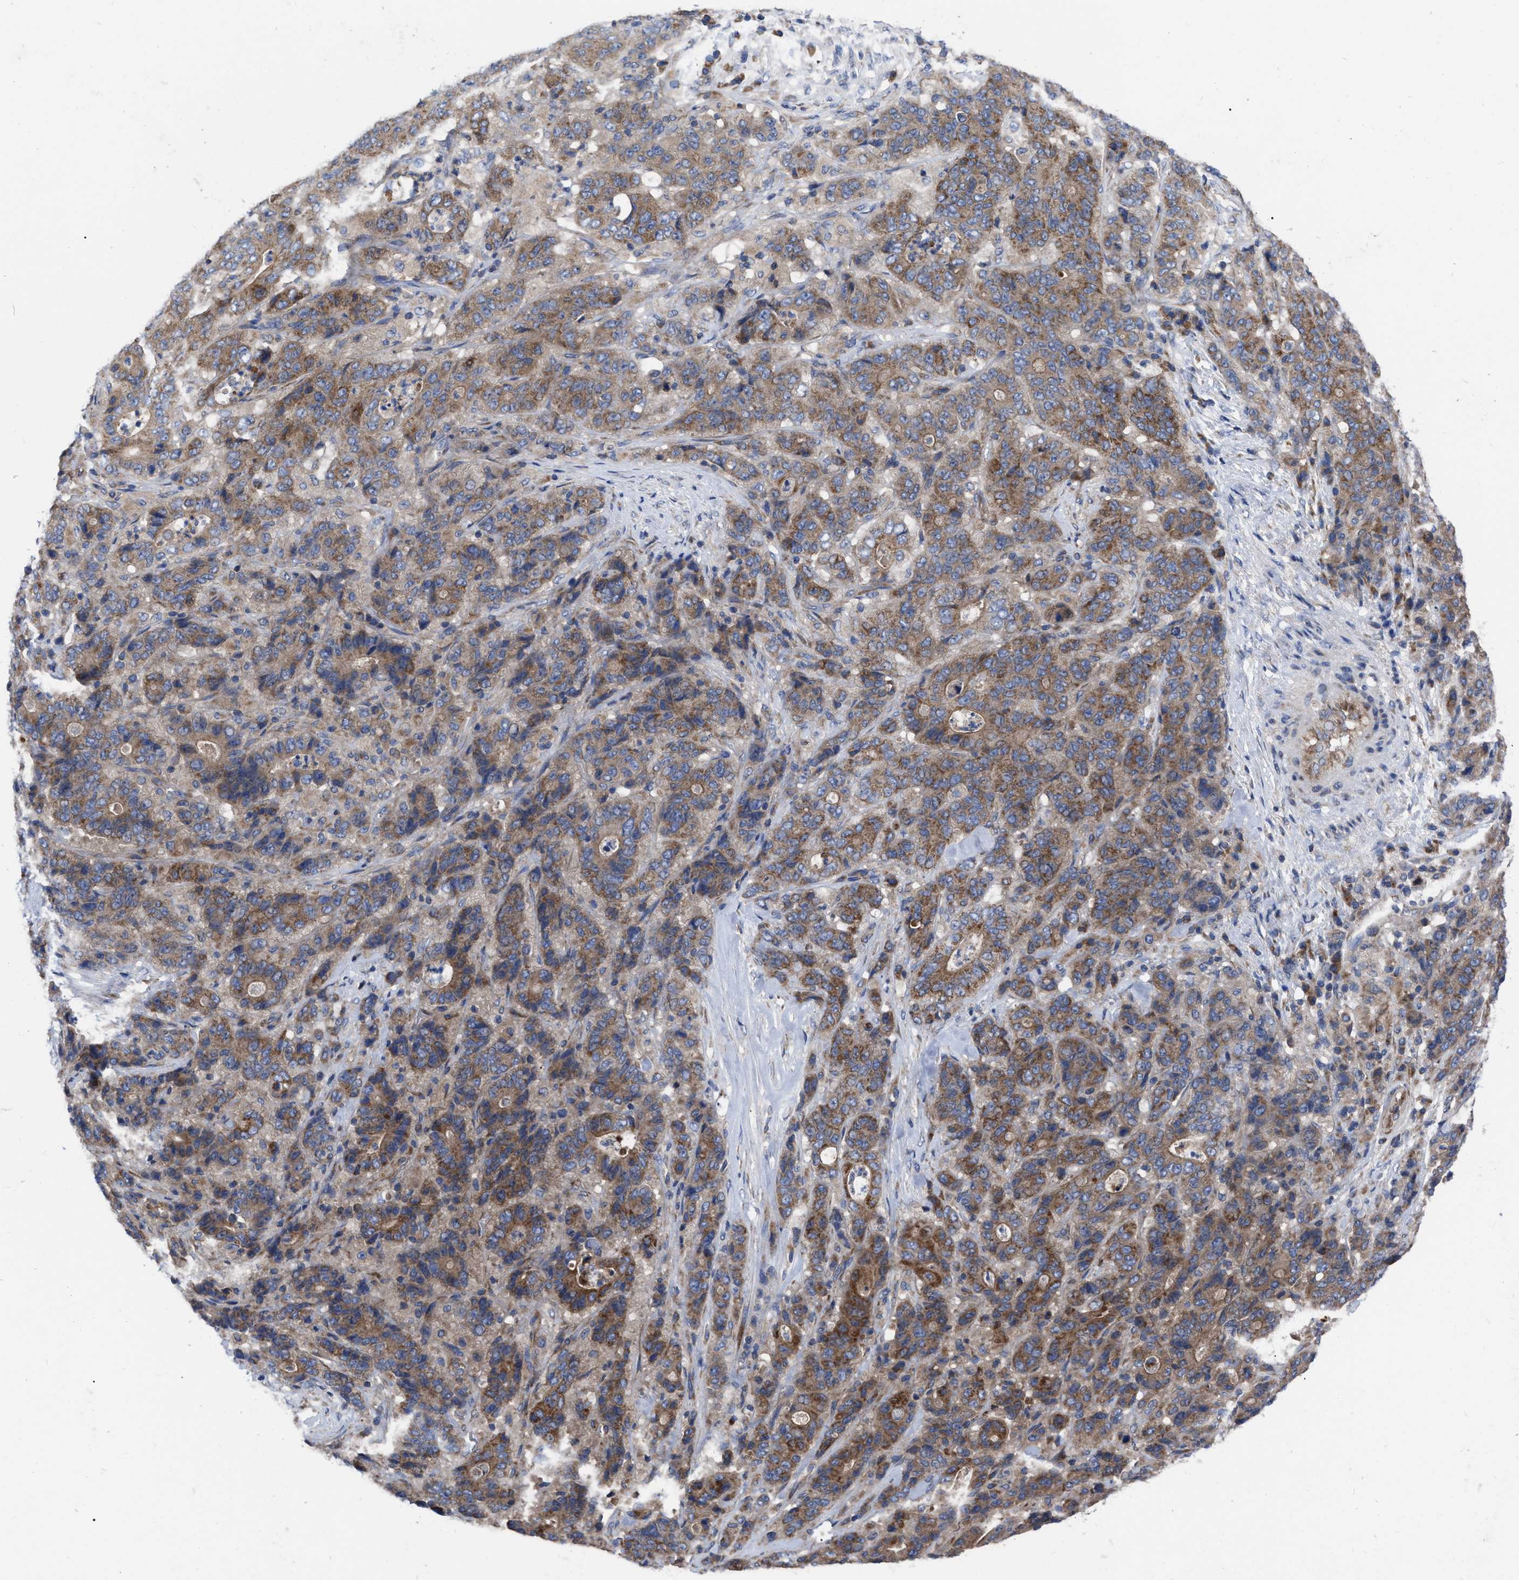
{"staining": {"intensity": "moderate", "quantity": ">75%", "location": "cytoplasmic/membranous"}, "tissue": "stomach cancer", "cell_type": "Tumor cells", "image_type": "cancer", "snomed": [{"axis": "morphology", "description": "Adenocarcinoma, NOS"}, {"axis": "topography", "description": "Stomach"}], "caption": "There is medium levels of moderate cytoplasmic/membranous staining in tumor cells of stomach cancer, as demonstrated by immunohistochemical staining (brown color).", "gene": "CDKN2C", "patient": {"sex": "female", "age": 73}}